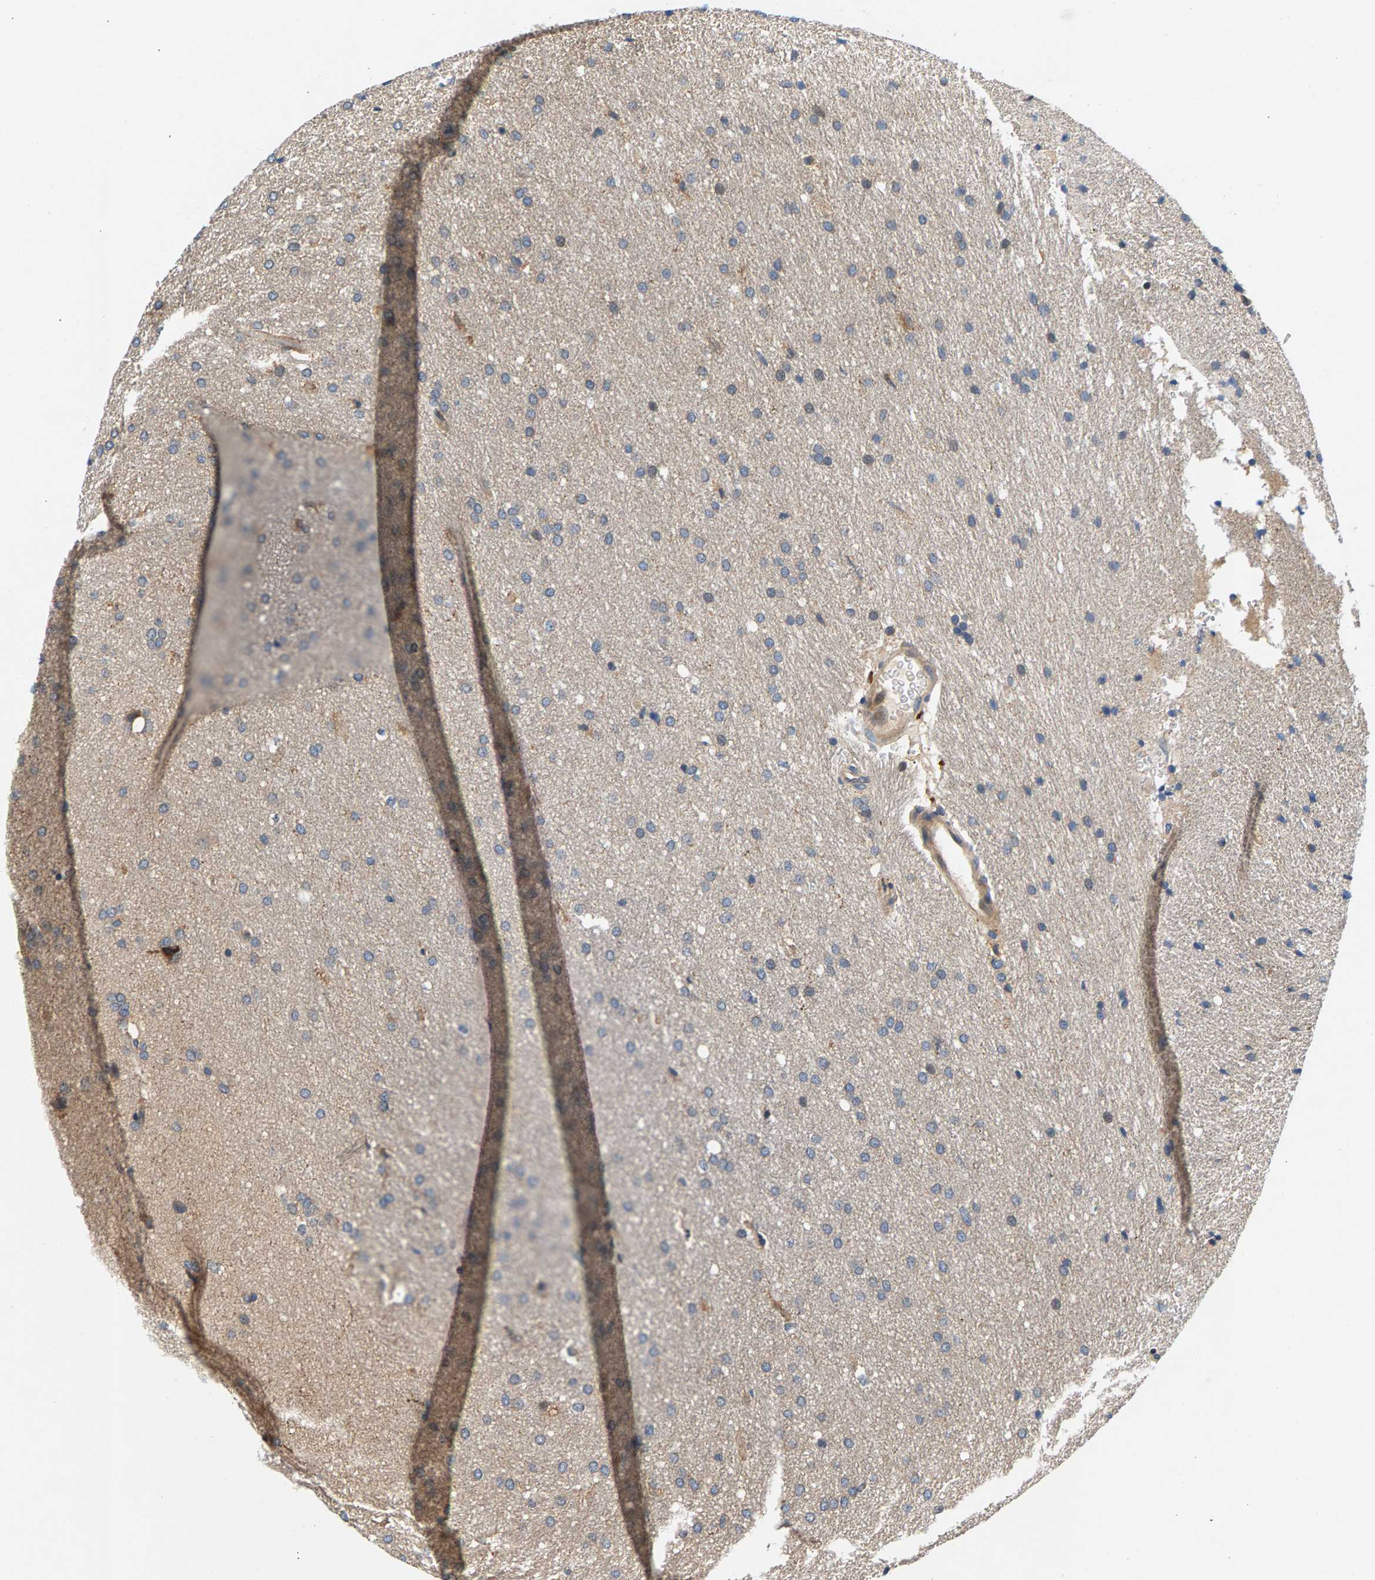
{"staining": {"intensity": "weak", "quantity": "<25%", "location": "cytoplasmic/membranous"}, "tissue": "glioma", "cell_type": "Tumor cells", "image_type": "cancer", "snomed": [{"axis": "morphology", "description": "Glioma, malignant, Low grade"}, {"axis": "topography", "description": "Brain"}], "caption": "High magnification brightfield microscopy of malignant glioma (low-grade) stained with DAB (brown) and counterstained with hematoxylin (blue): tumor cells show no significant expression.", "gene": "FAM78A", "patient": {"sex": "female", "age": 37}}